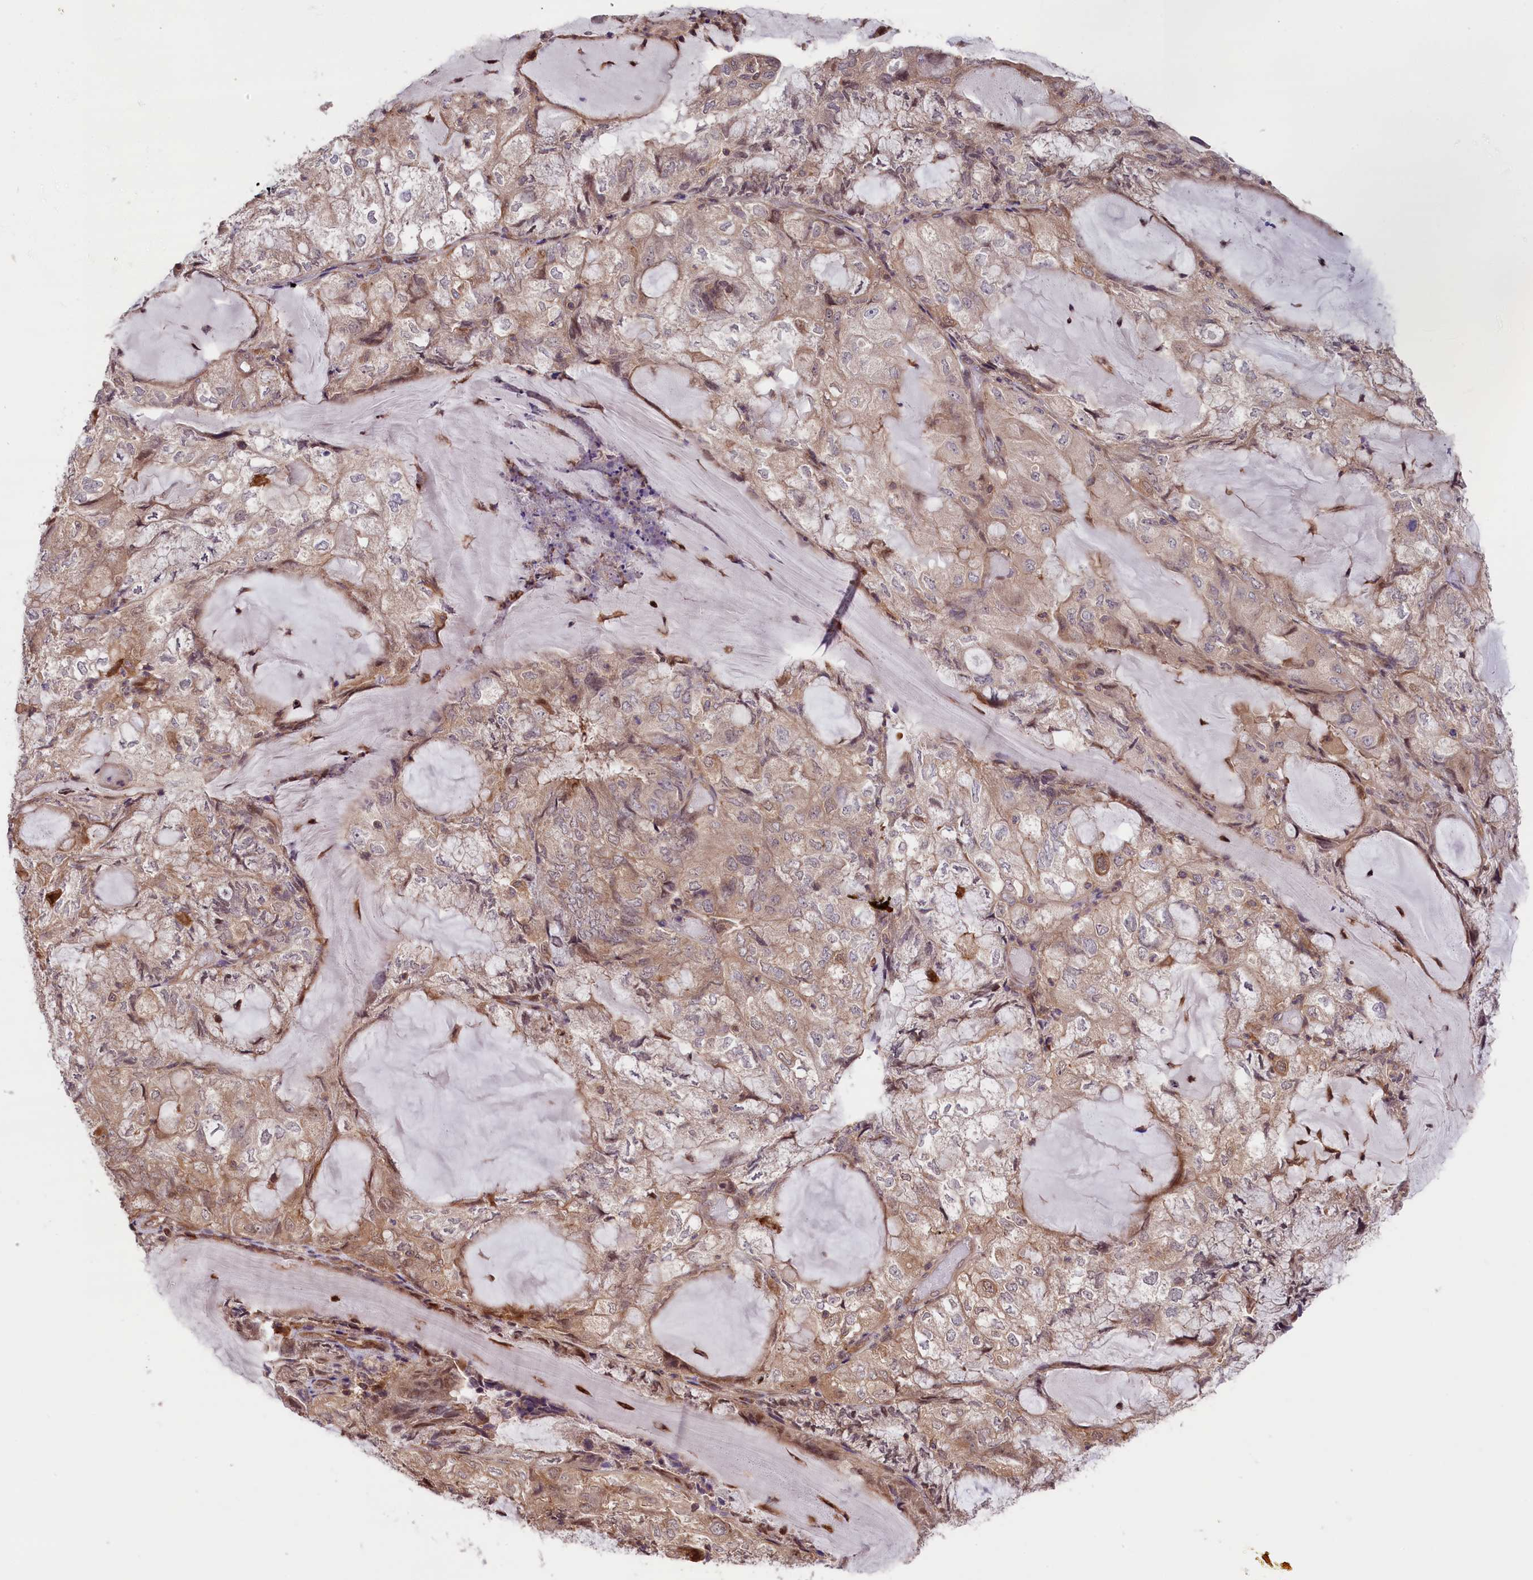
{"staining": {"intensity": "weak", "quantity": "<25%", "location": "cytoplasmic/membranous"}, "tissue": "endometrial cancer", "cell_type": "Tumor cells", "image_type": "cancer", "snomed": [{"axis": "morphology", "description": "Adenocarcinoma, NOS"}, {"axis": "topography", "description": "Endometrium"}], "caption": "This is an IHC micrograph of endometrial cancer (adenocarcinoma). There is no expression in tumor cells.", "gene": "RIC8A", "patient": {"sex": "female", "age": 81}}